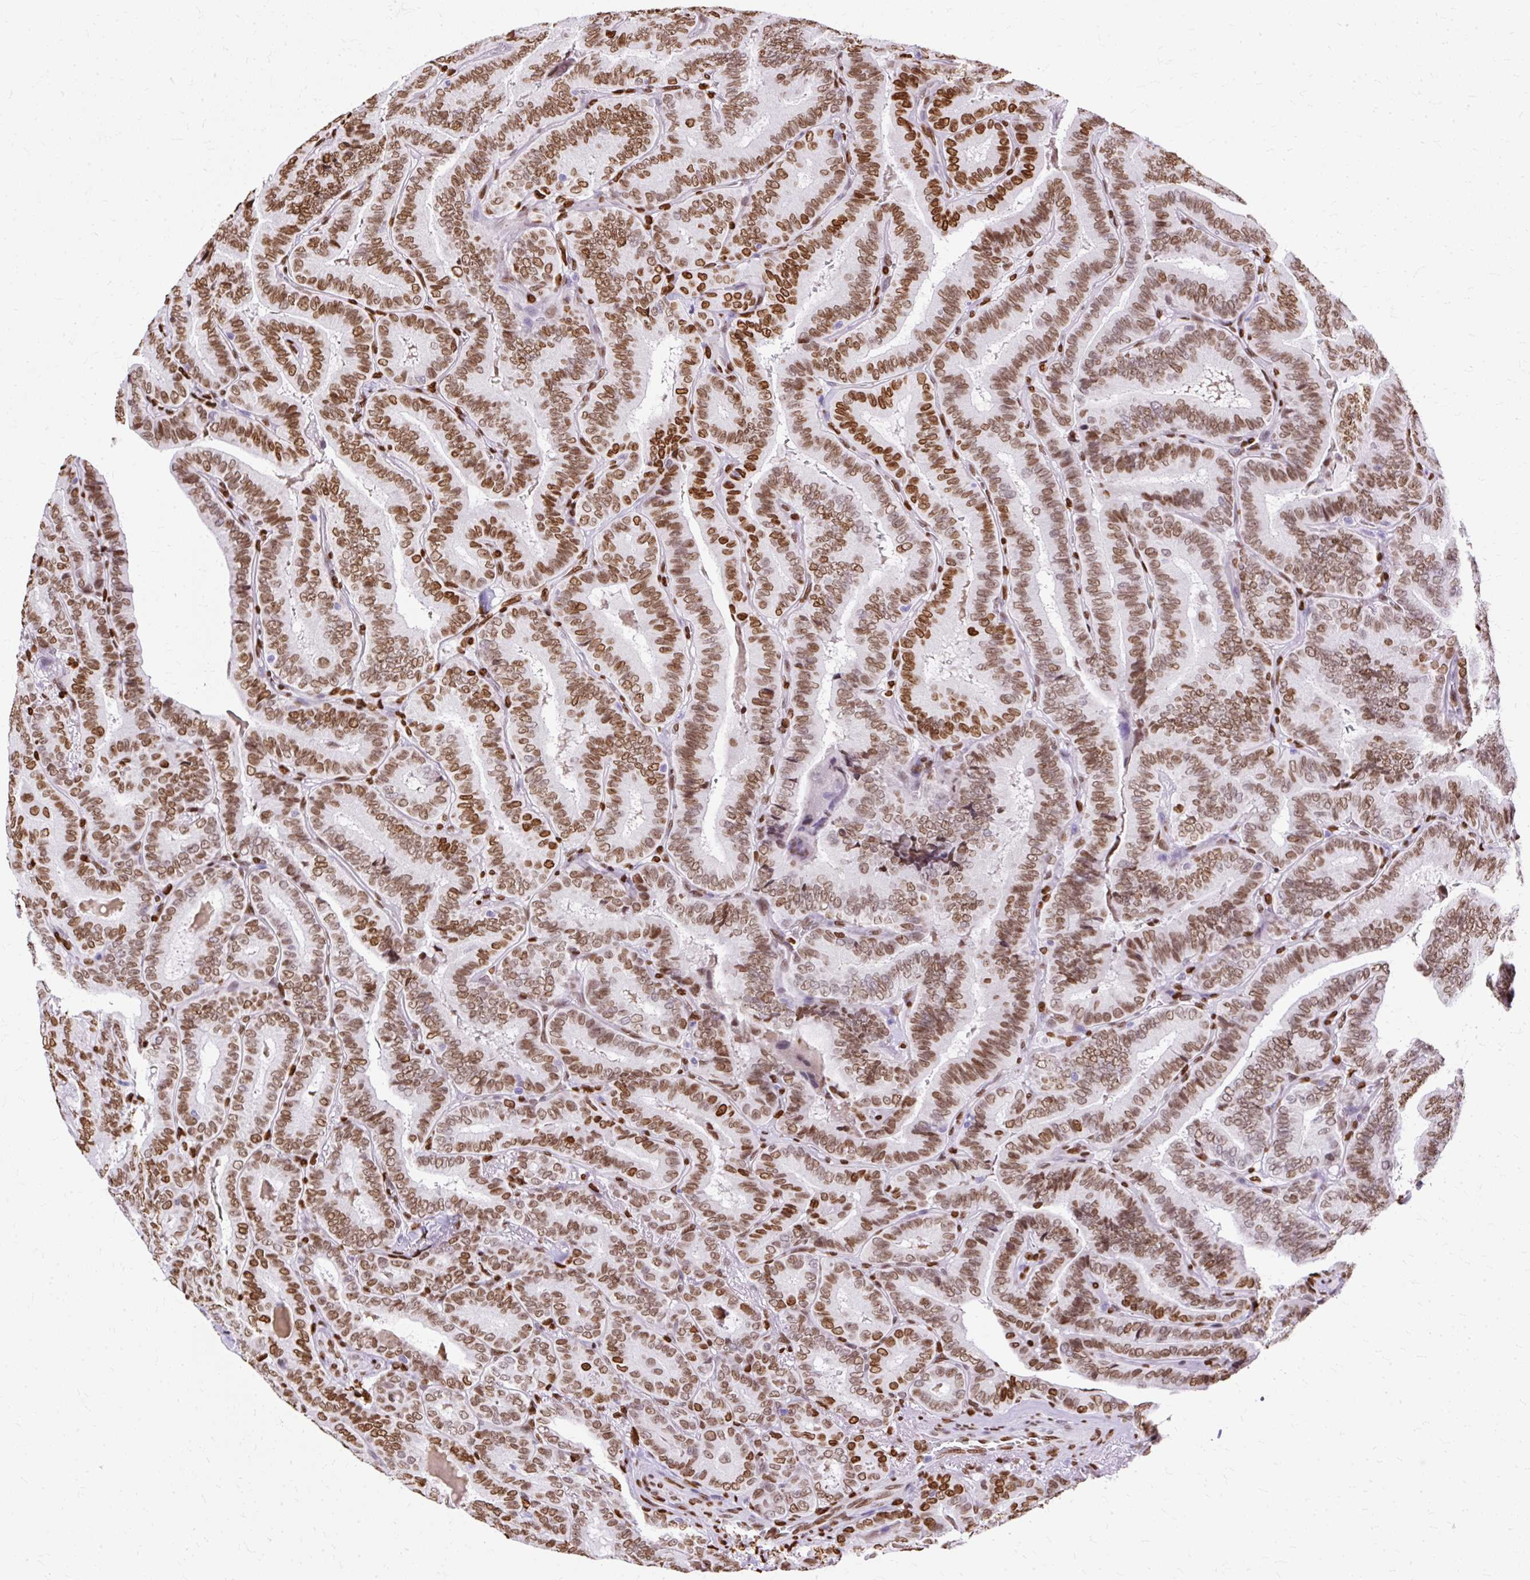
{"staining": {"intensity": "moderate", "quantity": ">75%", "location": "nuclear"}, "tissue": "thyroid cancer", "cell_type": "Tumor cells", "image_type": "cancer", "snomed": [{"axis": "morphology", "description": "Papillary adenocarcinoma, NOS"}, {"axis": "topography", "description": "Thyroid gland"}], "caption": "IHC staining of papillary adenocarcinoma (thyroid), which shows medium levels of moderate nuclear positivity in about >75% of tumor cells indicating moderate nuclear protein staining. The staining was performed using DAB (brown) for protein detection and nuclei were counterstained in hematoxylin (blue).", "gene": "TMEM184C", "patient": {"sex": "male", "age": 61}}